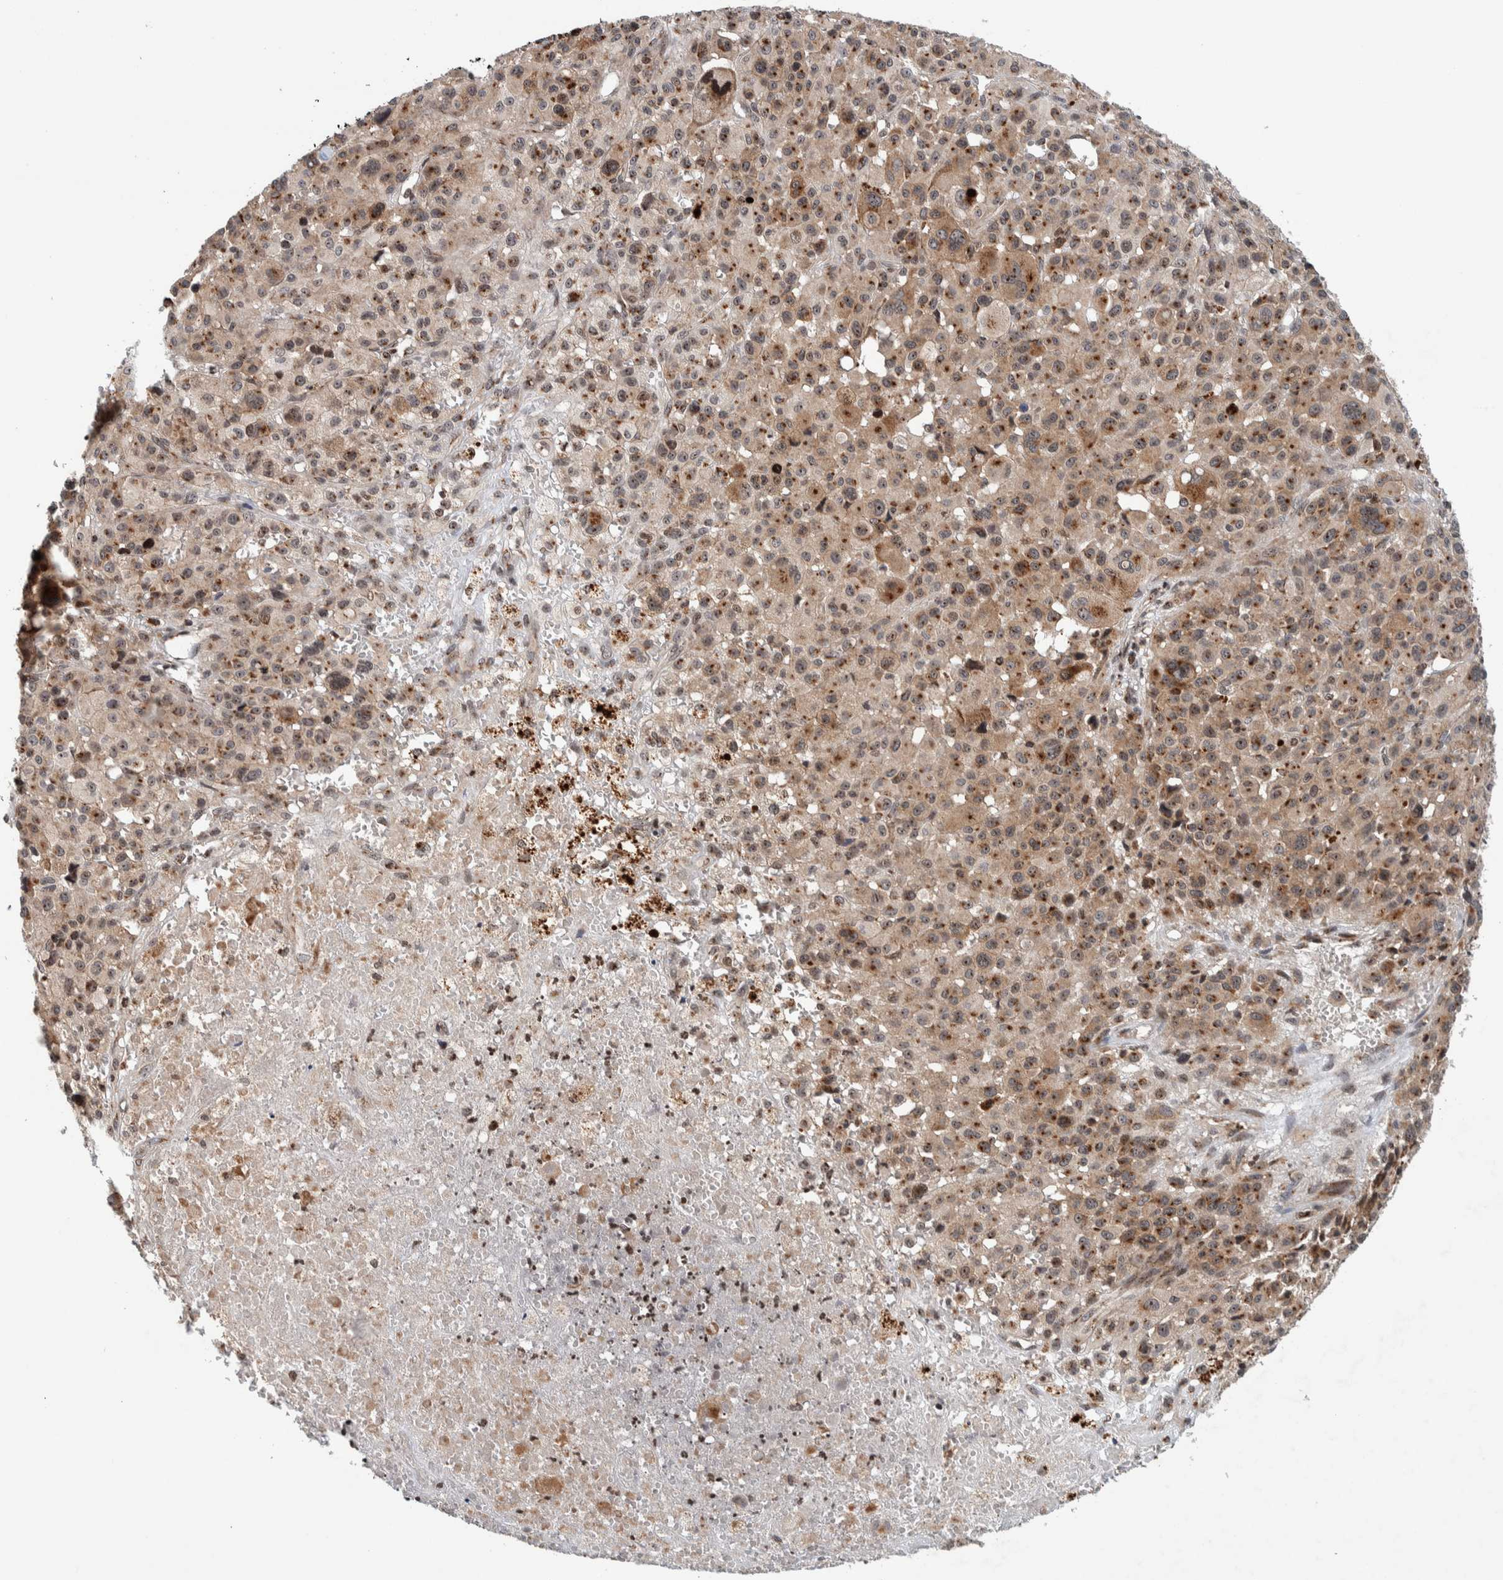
{"staining": {"intensity": "moderate", "quantity": ">75%", "location": "cytoplasmic/membranous,nuclear"}, "tissue": "melanoma", "cell_type": "Tumor cells", "image_type": "cancer", "snomed": [{"axis": "morphology", "description": "Malignant melanoma, Metastatic site"}, {"axis": "topography", "description": "Skin"}], "caption": "Protein expression analysis of malignant melanoma (metastatic site) shows moderate cytoplasmic/membranous and nuclear staining in approximately >75% of tumor cells. Ihc stains the protein in brown and the nuclei are stained blue.", "gene": "CCDC182", "patient": {"sex": "female", "age": 74}}